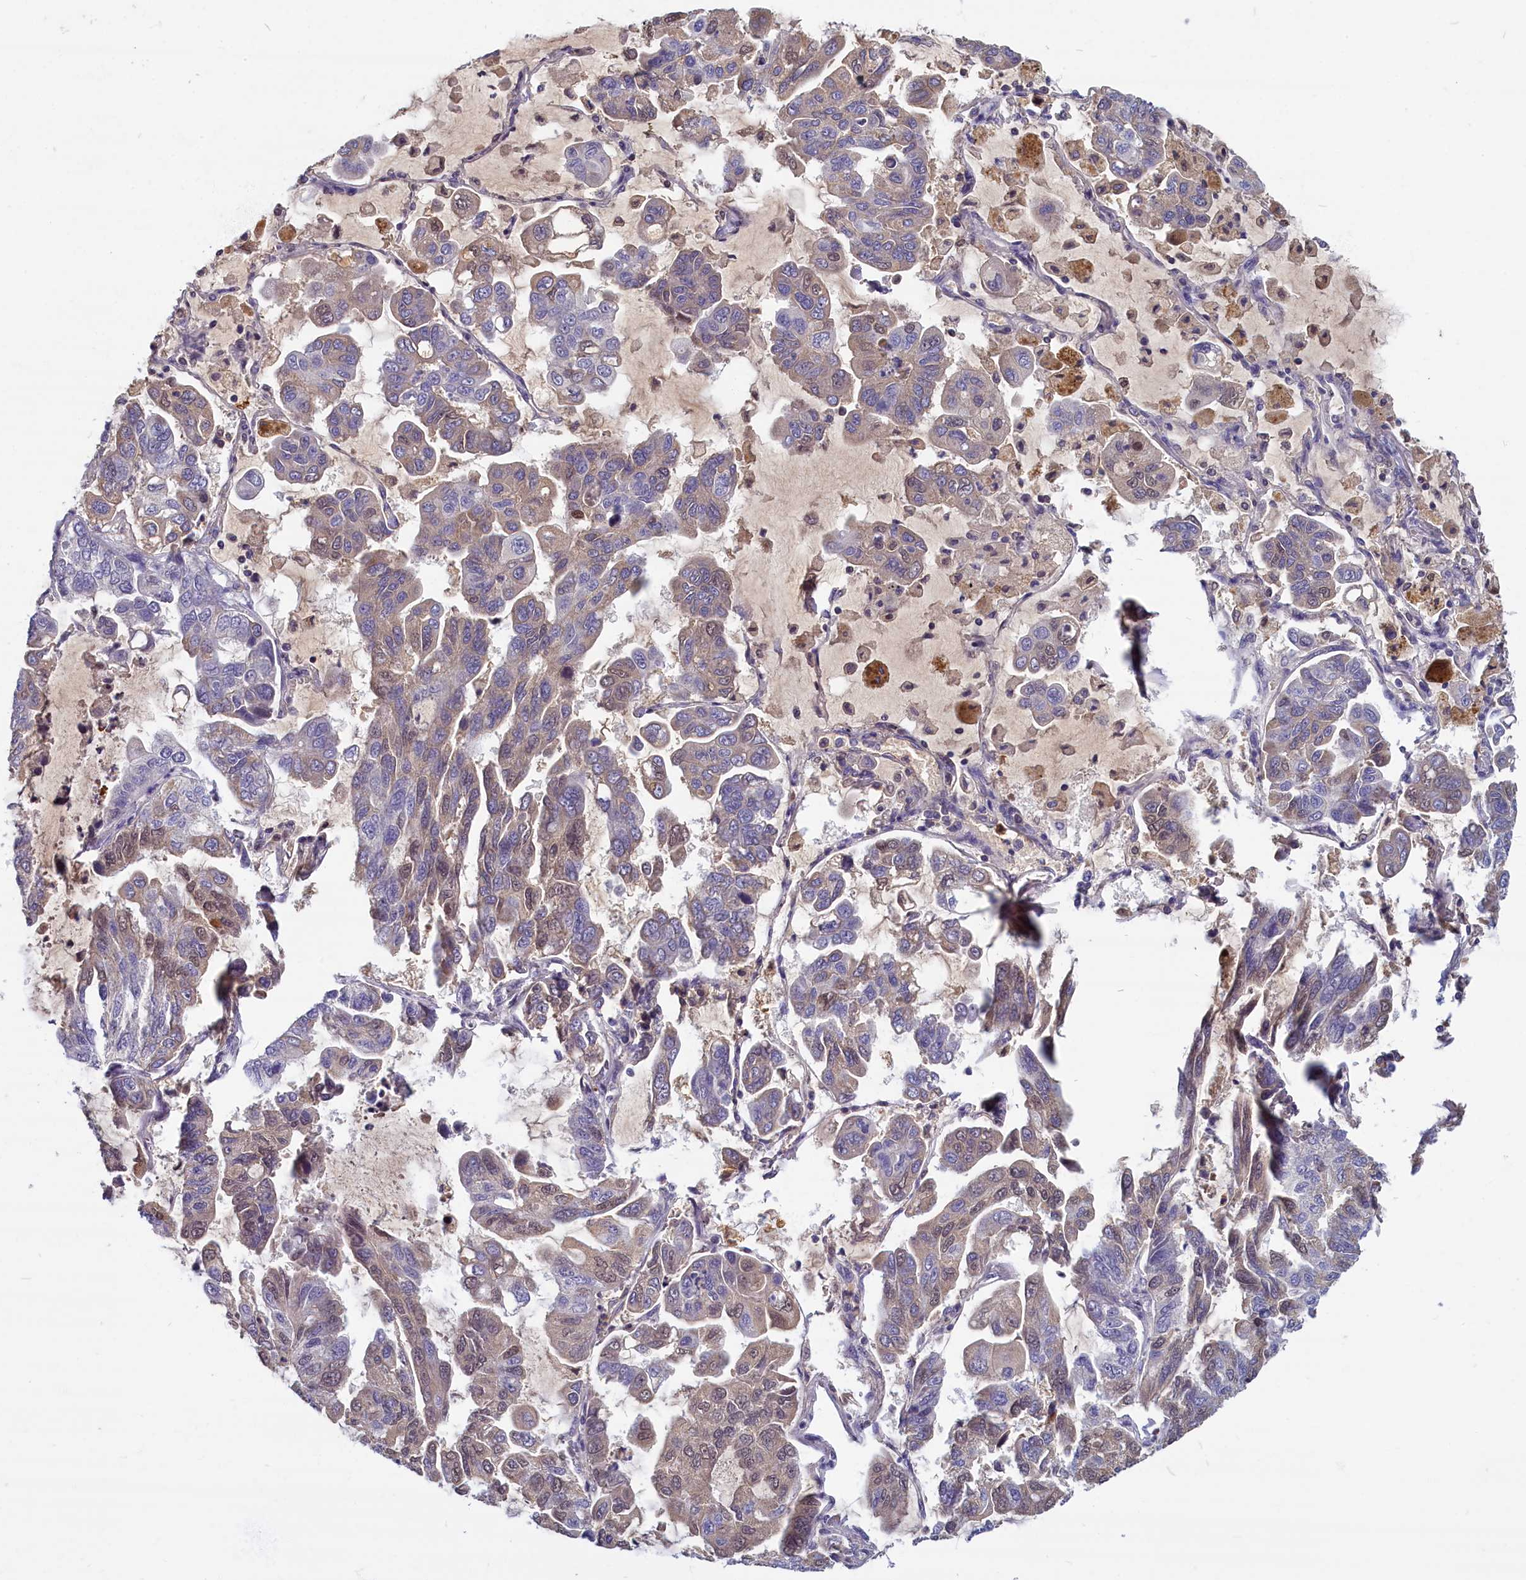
{"staining": {"intensity": "weak", "quantity": "25%-75%", "location": "cytoplasmic/membranous,nuclear"}, "tissue": "lung cancer", "cell_type": "Tumor cells", "image_type": "cancer", "snomed": [{"axis": "morphology", "description": "Adenocarcinoma, NOS"}, {"axis": "topography", "description": "Lung"}], "caption": "High-magnification brightfield microscopy of lung adenocarcinoma stained with DAB (3,3'-diaminobenzidine) (brown) and counterstained with hematoxylin (blue). tumor cells exhibit weak cytoplasmic/membranous and nuclear staining is identified in approximately25%-75% of cells. (DAB (3,3'-diaminobenzidine) IHC with brightfield microscopy, high magnification).", "gene": "SV2C", "patient": {"sex": "male", "age": 64}}